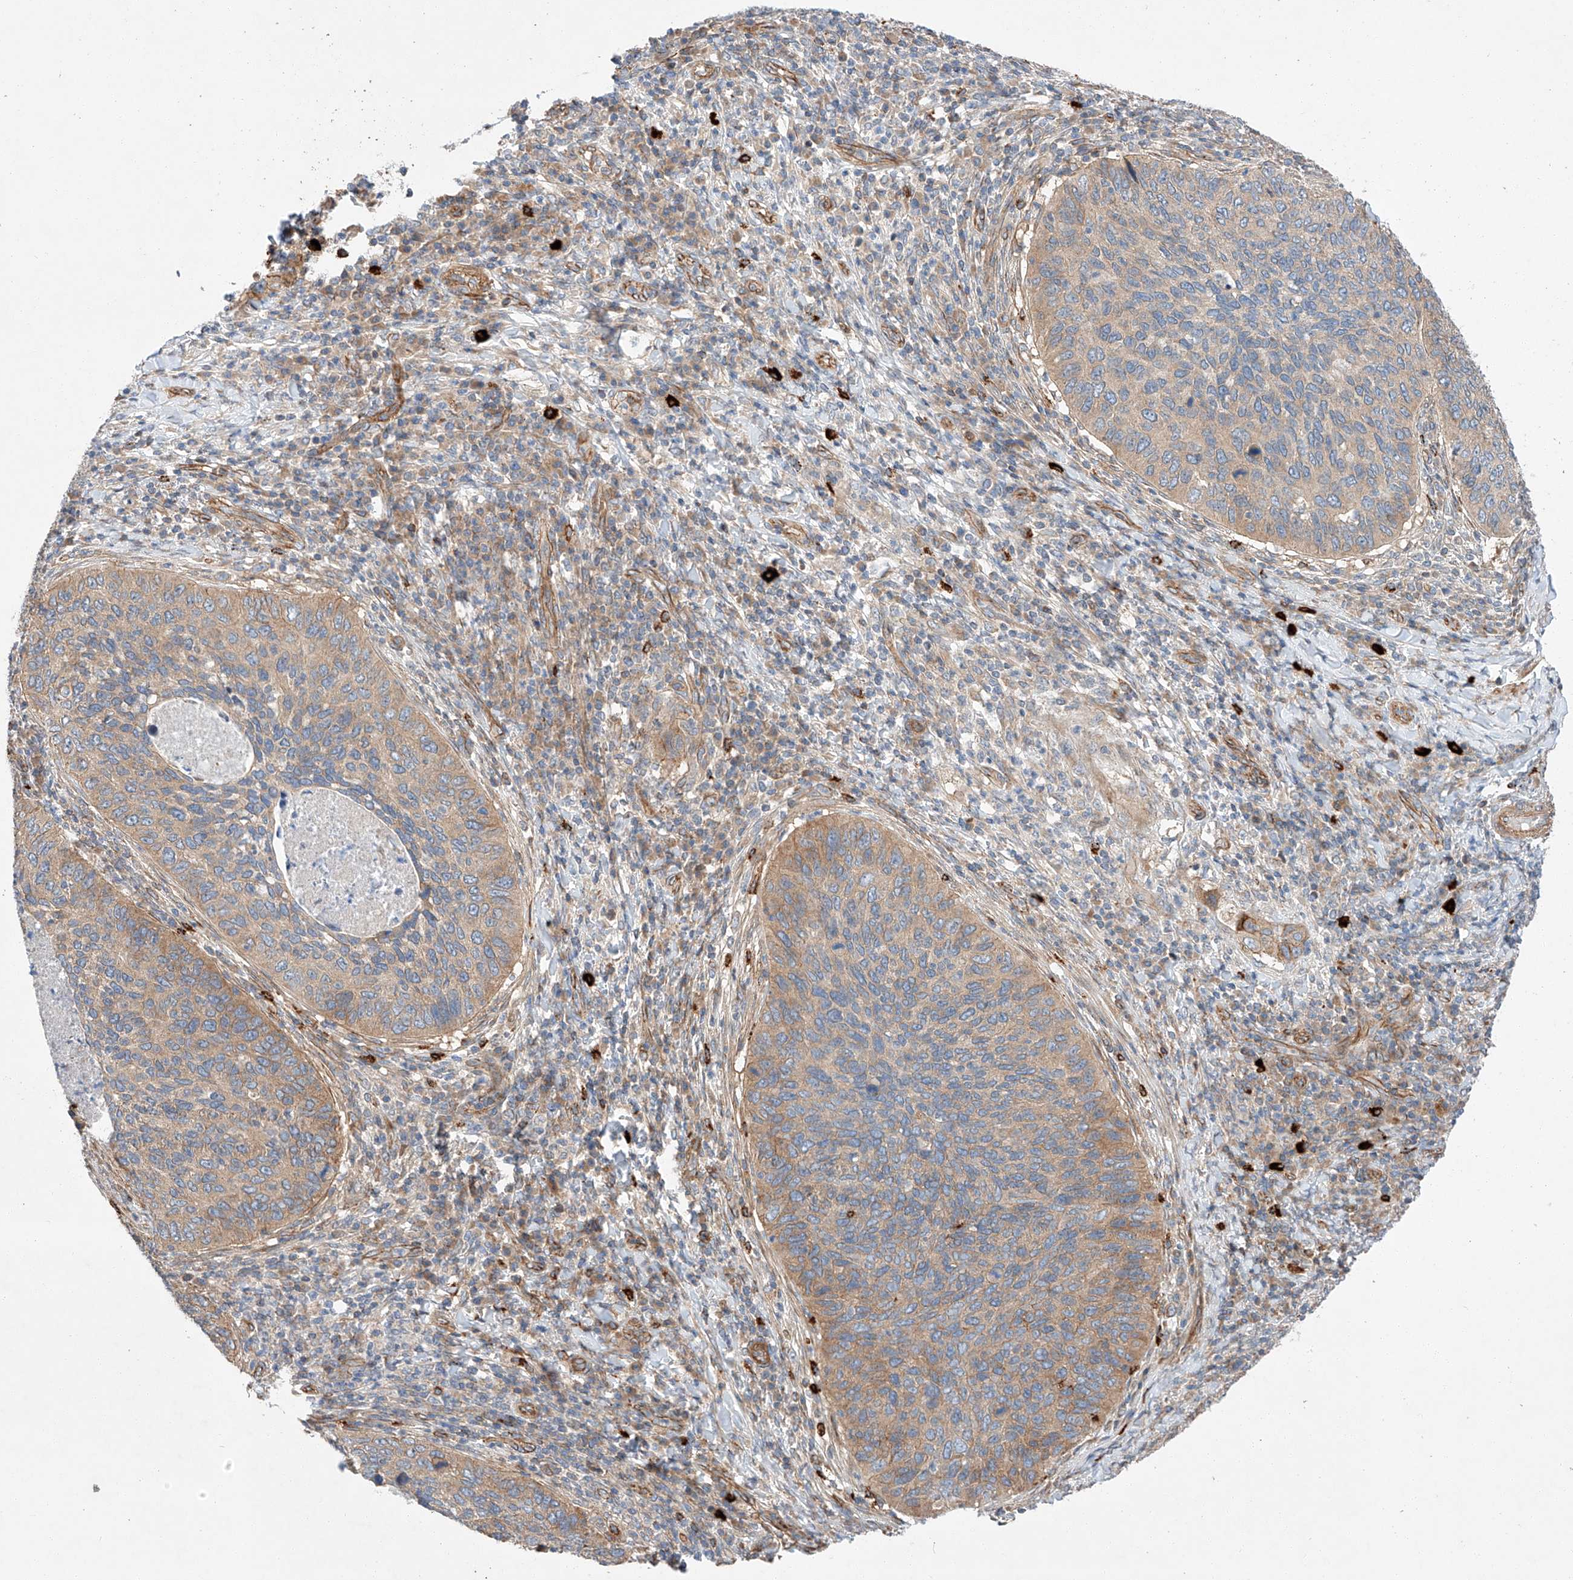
{"staining": {"intensity": "moderate", "quantity": "<25%", "location": "cytoplasmic/membranous"}, "tissue": "cervical cancer", "cell_type": "Tumor cells", "image_type": "cancer", "snomed": [{"axis": "morphology", "description": "Squamous cell carcinoma, NOS"}, {"axis": "topography", "description": "Cervix"}], "caption": "A brown stain labels moderate cytoplasmic/membranous expression of a protein in human squamous cell carcinoma (cervical) tumor cells. (DAB (3,3'-diaminobenzidine) IHC with brightfield microscopy, high magnification).", "gene": "MINDY4", "patient": {"sex": "female", "age": 38}}